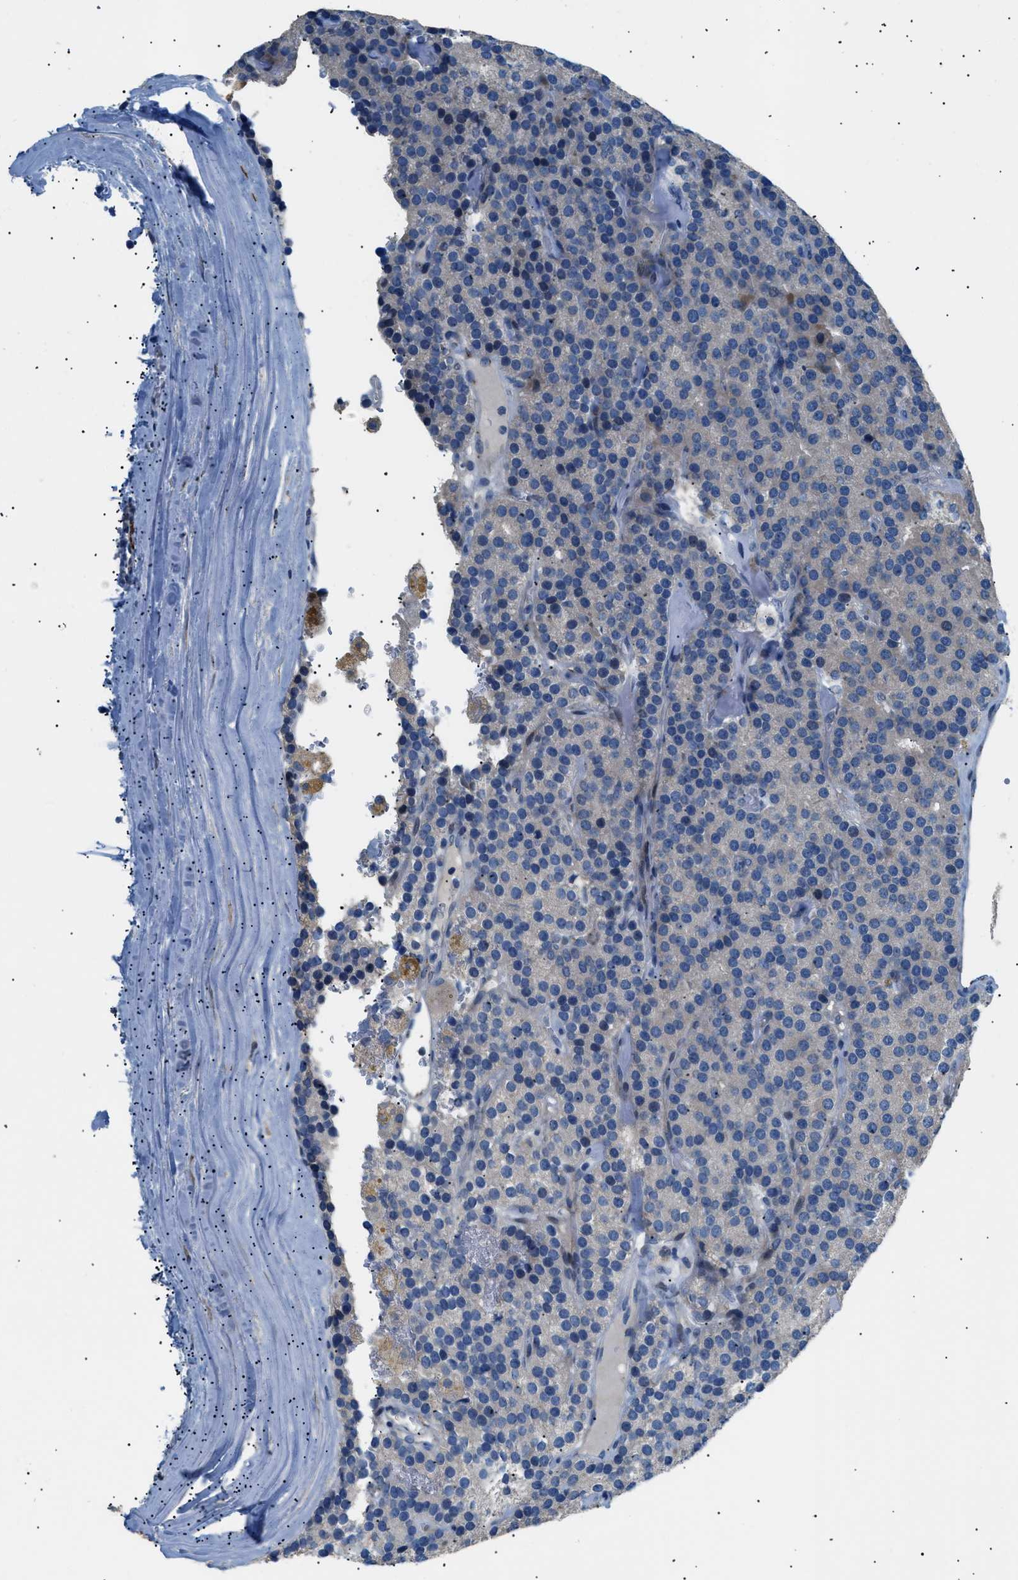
{"staining": {"intensity": "negative", "quantity": "none", "location": "none"}, "tissue": "parathyroid gland", "cell_type": "Glandular cells", "image_type": "normal", "snomed": [{"axis": "morphology", "description": "Normal tissue, NOS"}, {"axis": "morphology", "description": "Adenoma, NOS"}, {"axis": "topography", "description": "Parathyroid gland"}], "caption": "A histopathology image of parathyroid gland stained for a protein shows no brown staining in glandular cells.", "gene": "ICA1", "patient": {"sex": "female", "age": 86}}